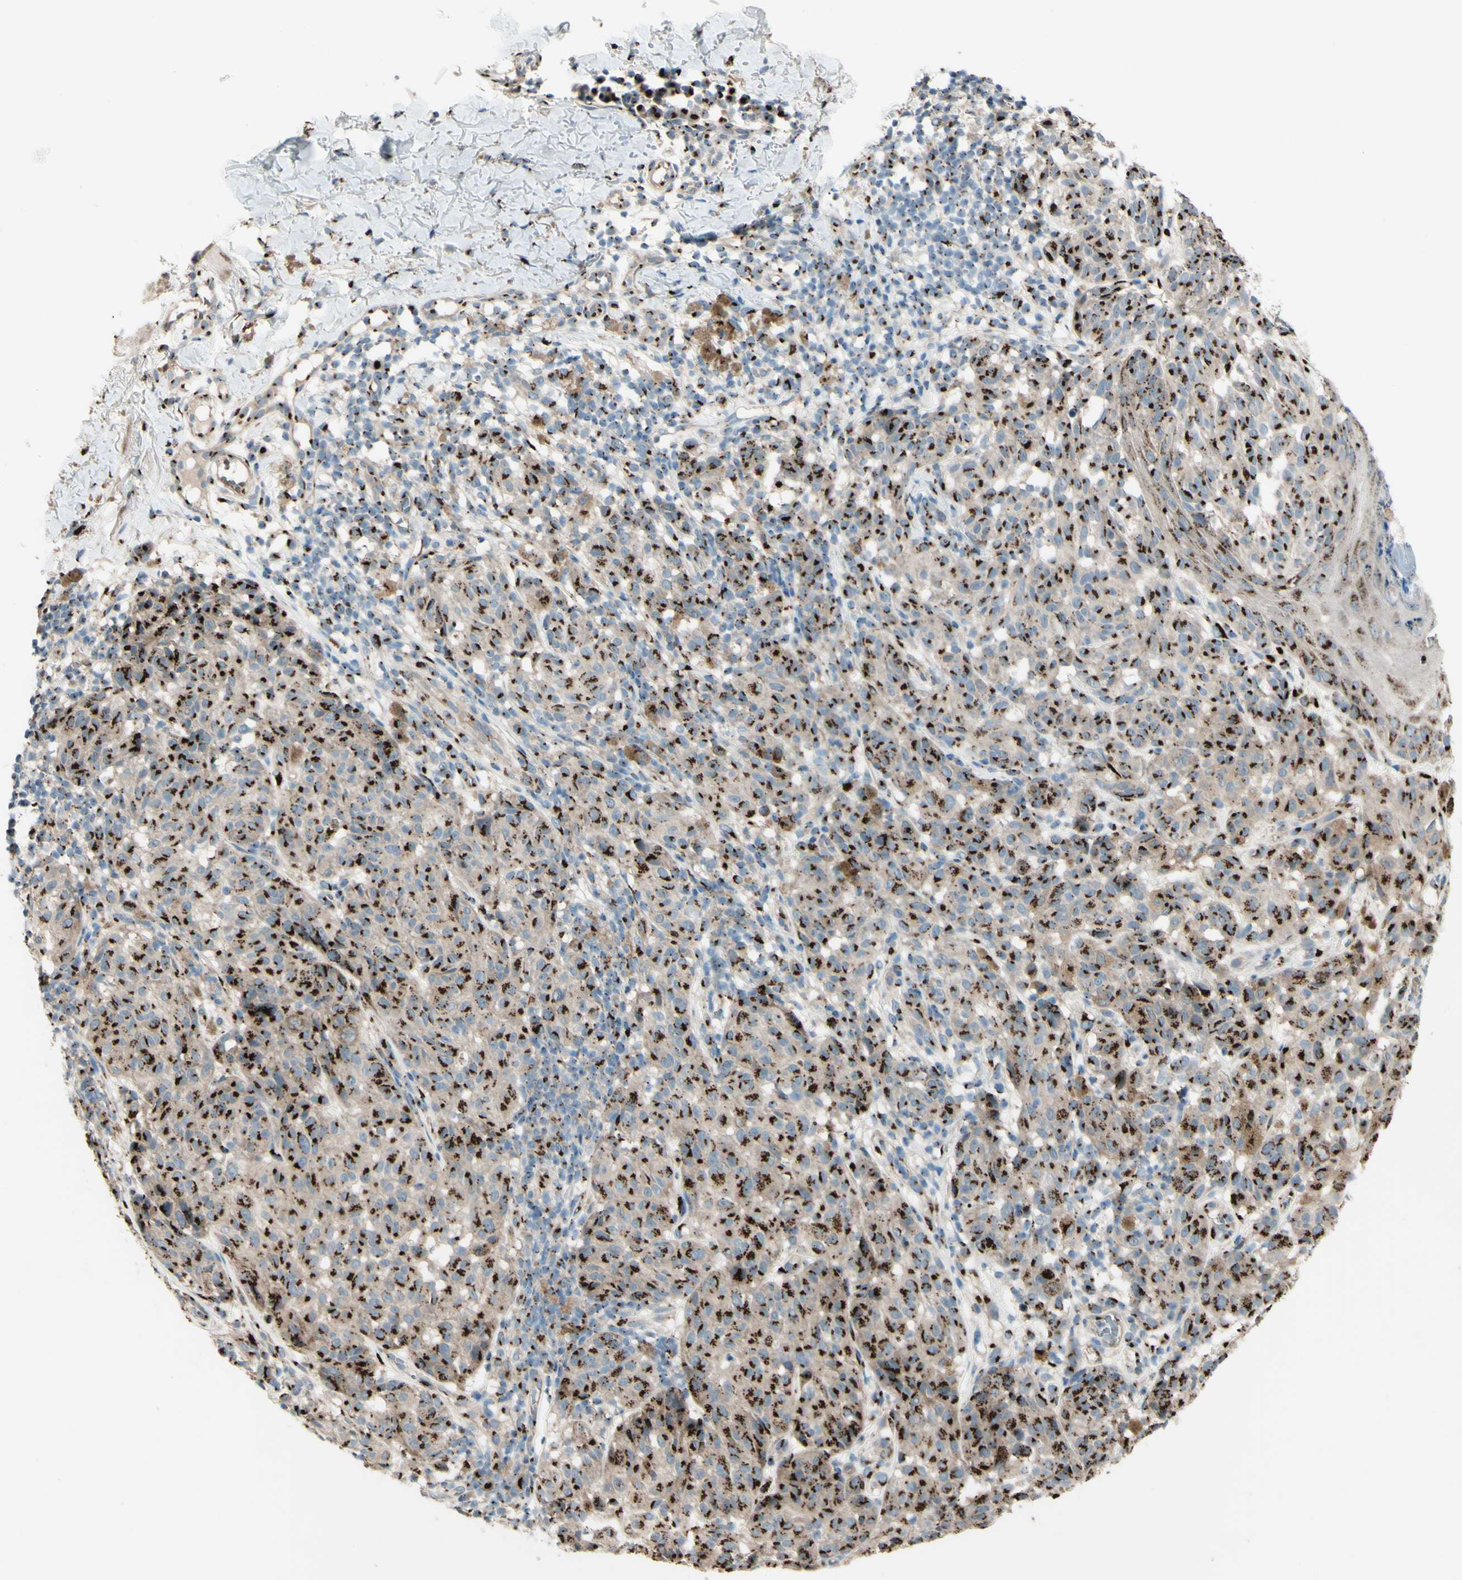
{"staining": {"intensity": "strong", "quantity": ">75%", "location": "cytoplasmic/membranous"}, "tissue": "melanoma", "cell_type": "Tumor cells", "image_type": "cancer", "snomed": [{"axis": "morphology", "description": "Malignant melanoma, NOS"}, {"axis": "topography", "description": "Skin"}], "caption": "Brown immunohistochemical staining in melanoma displays strong cytoplasmic/membranous staining in approximately >75% of tumor cells.", "gene": "BPNT2", "patient": {"sex": "female", "age": 46}}